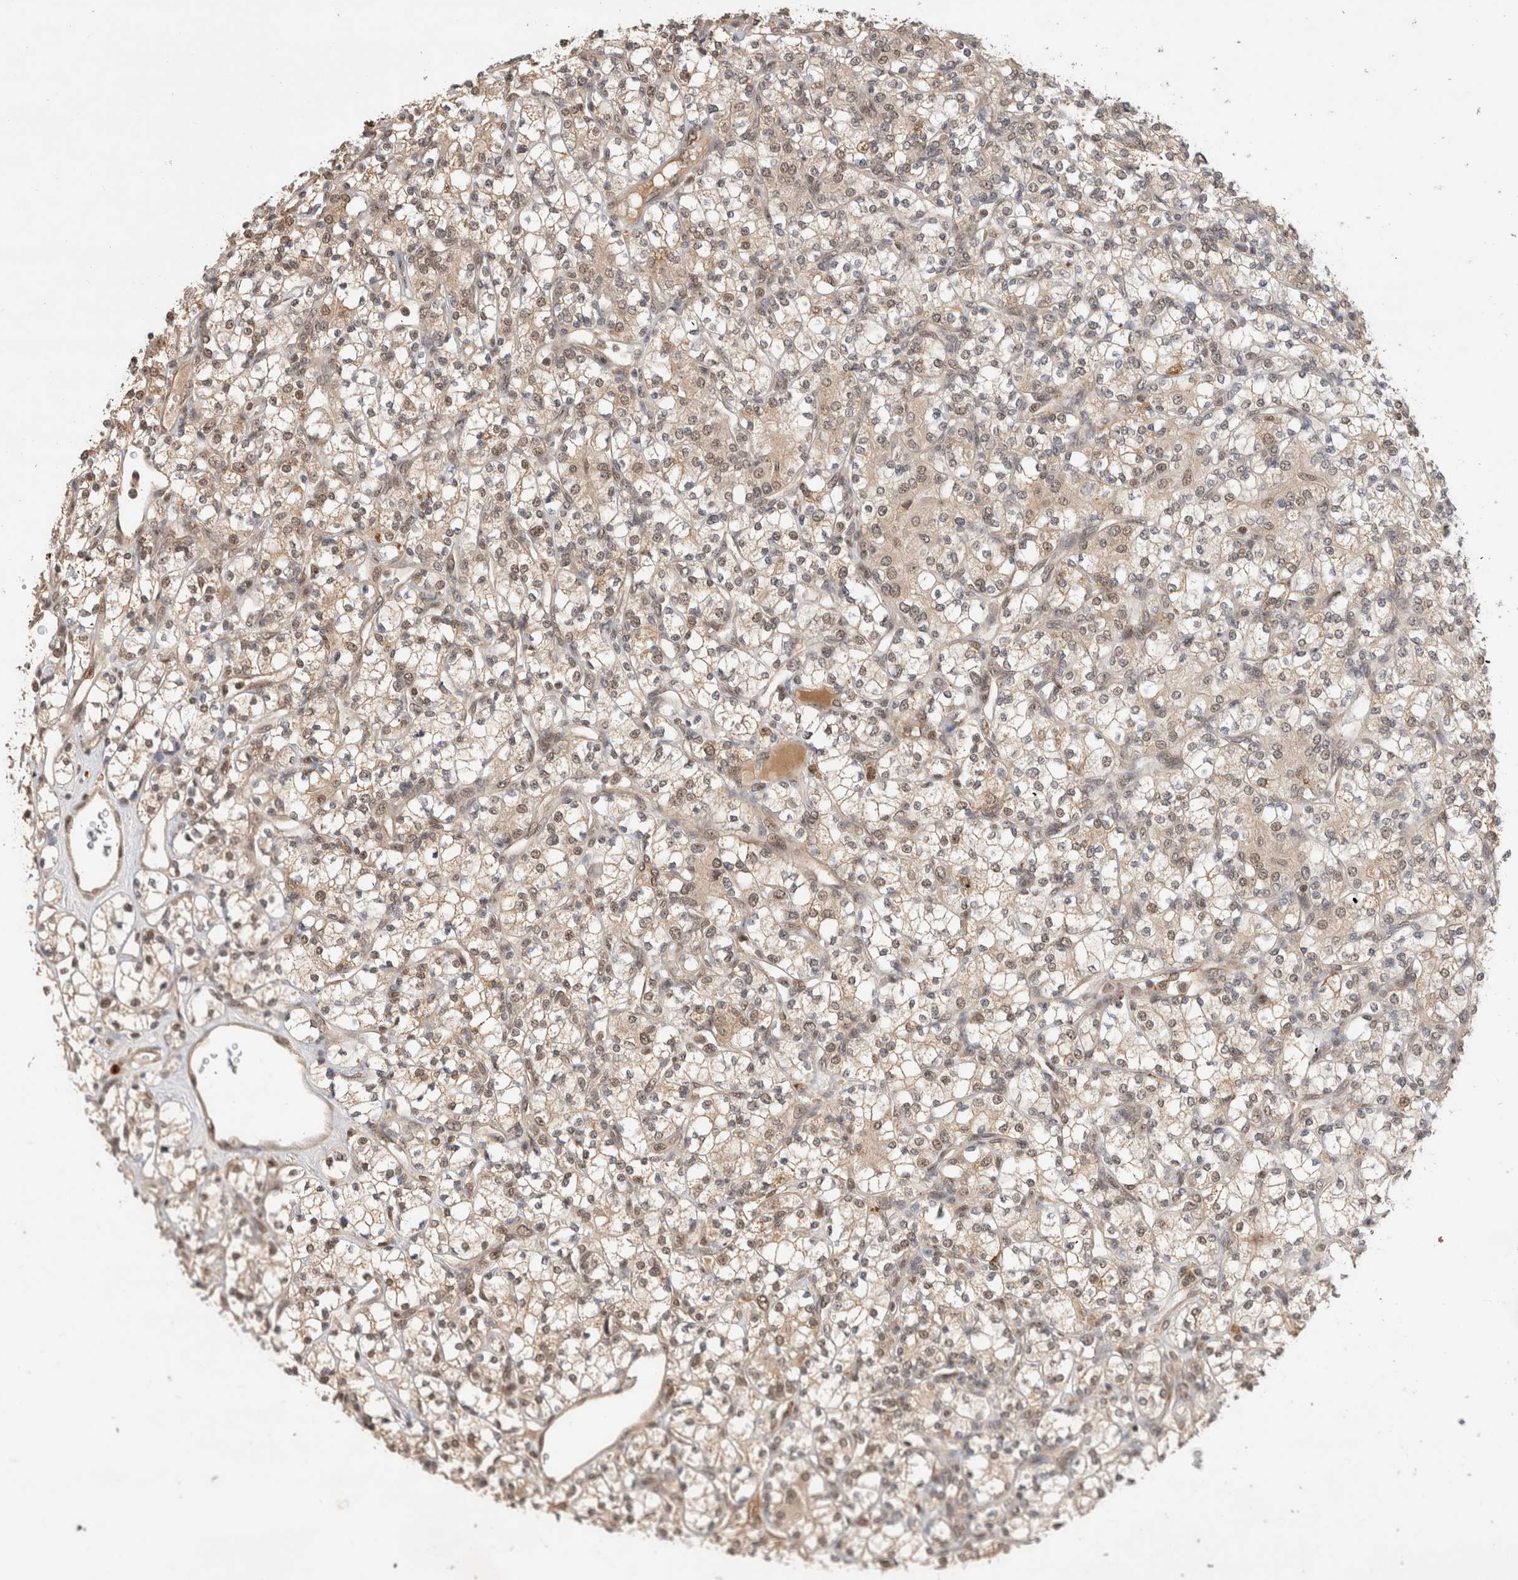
{"staining": {"intensity": "weak", "quantity": "25%-75%", "location": "cytoplasmic/membranous,nuclear"}, "tissue": "renal cancer", "cell_type": "Tumor cells", "image_type": "cancer", "snomed": [{"axis": "morphology", "description": "Adenocarcinoma, NOS"}, {"axis": "topography", "description": "Kidney"}], "caption": "Adenocarcinoma (renal) stained with a brown dye demonstrates weak cytoplasmic/membranous and nuclear positive positivity in about 25%-75% of tumor cells.", "gene": "MPHOSPH6", "patient": {"sex": "male", "age": 77}}